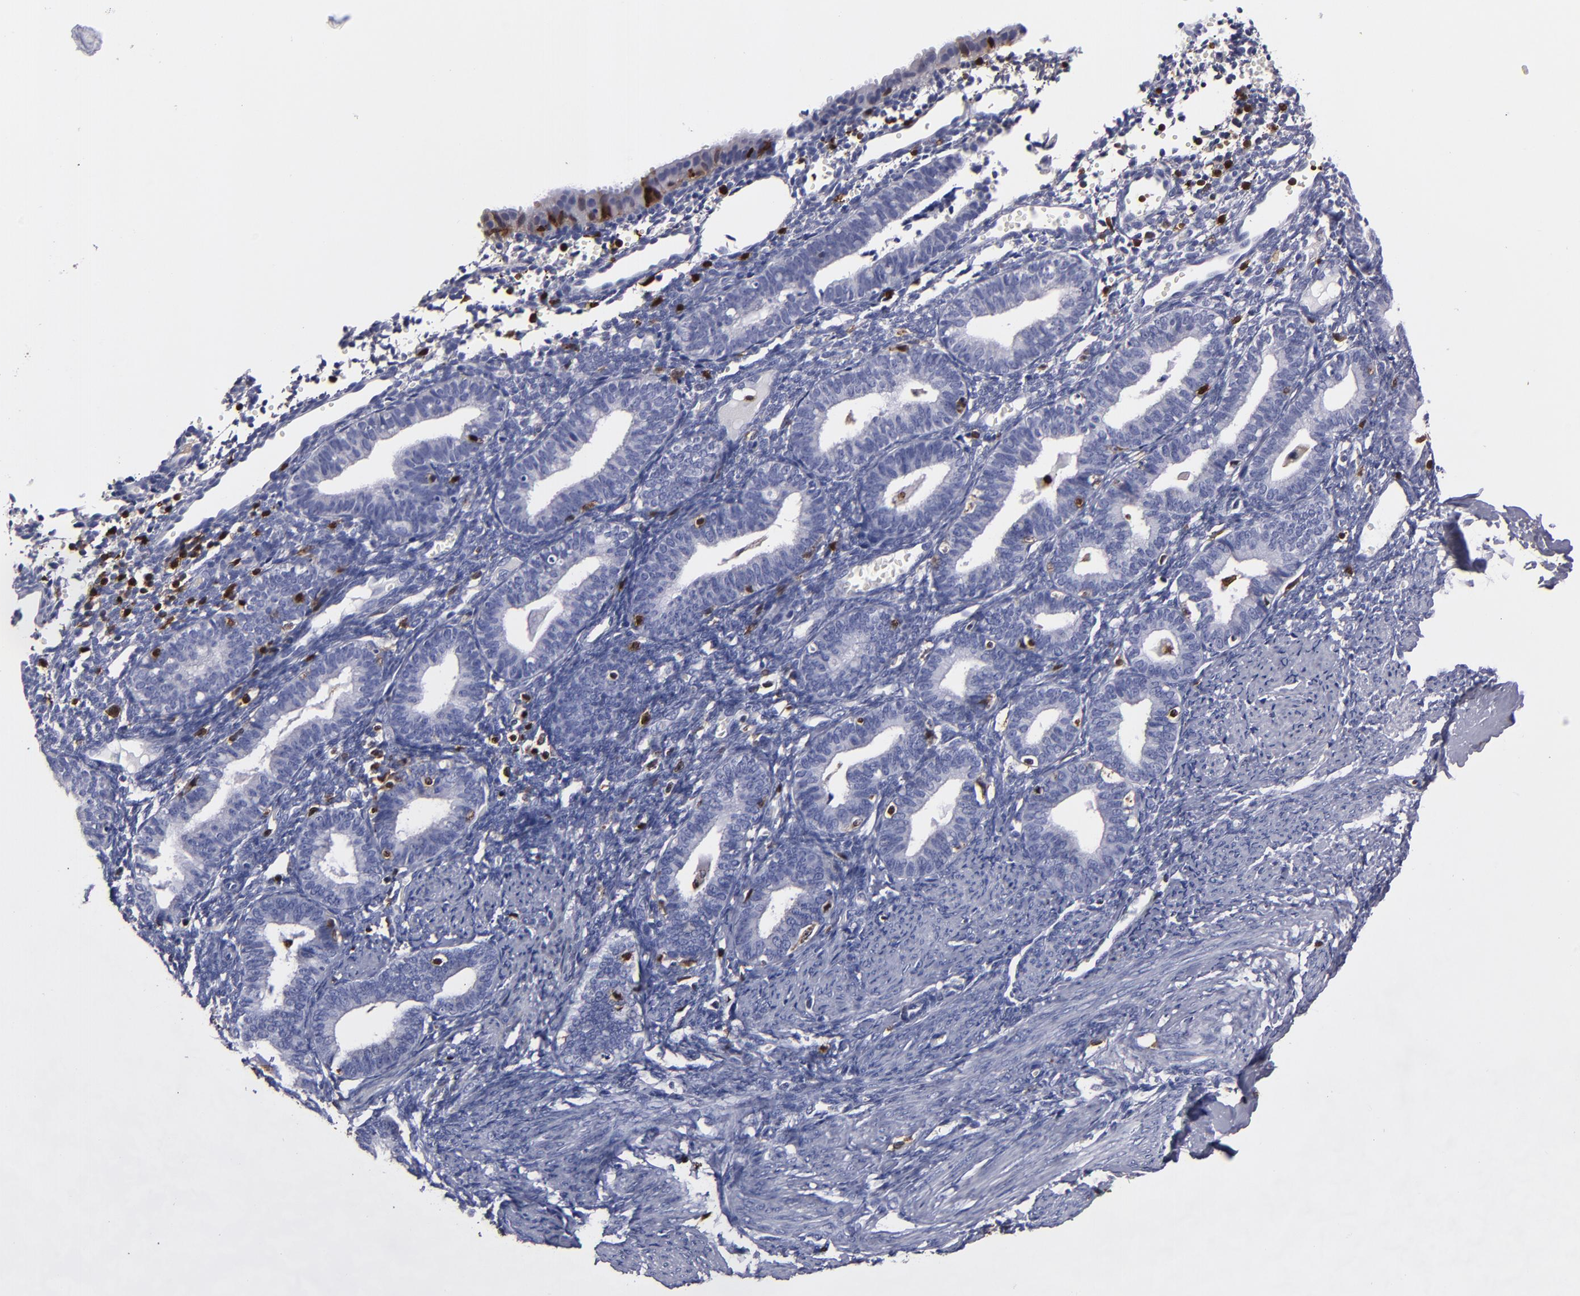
{"staining": {"intensity": "negative", "quantity": "none", "location": "none"}, "tissue": "endometrium", "cell_type": "Cells in endometrial stroma", "image_type": "normal", "snomed": [{"axis": "morphology", "description": "Normal tissue, NOS"}, {"axis": "topography", "description": "Endometrium"}], "caption": "The immunohistochemistry (IHC) image has no significant positivity in cells in endometrial stroma of endometrium. (DAB (3,3'-diaminobenzidine) immunohistochemistry (IHC), high magnification).", "gene": "S100A4", "patient": {"sex": "female", "age": 61}}